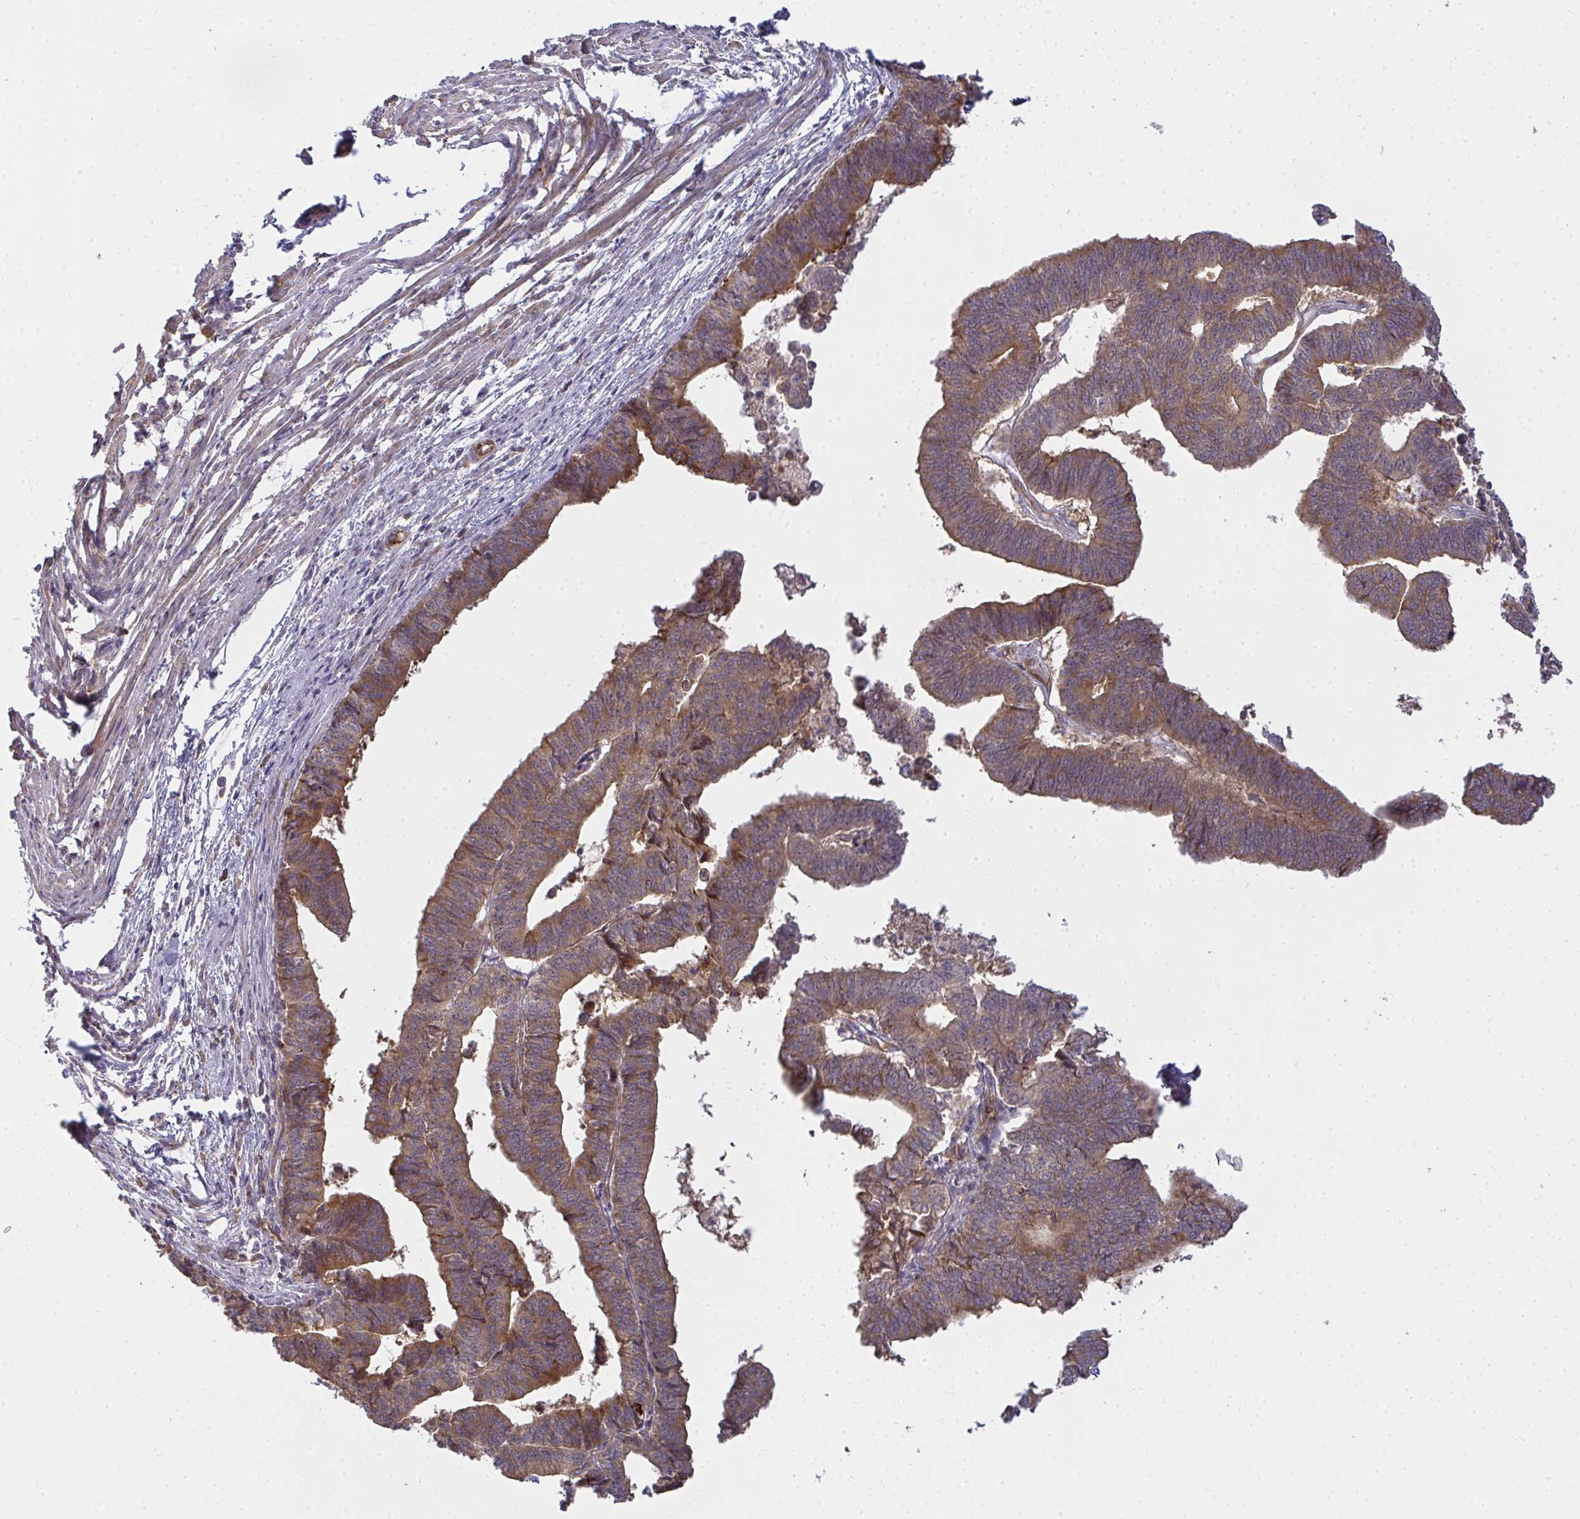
{"staining": {"intensity": "moderate", "quantity": ">75%", "location": "cytoplasmic/membranous"}, "tissue": "endometrial cancer", "cell_type": "Tumor cells", "image_type": "cancer", "snomed": [{"axis": "morphology", "description": "Adenocarcinoma, NOS"}, {"axis": "topography", "description": "Endometrium"}], "caption": "IHC staining of endometrial adenocarcinoma, which exhibits medium levels of moderate cytoplasmic/membranous staining in approximately >75% of tumor cells indicating moderate cytoplasmic/membranous protein staining. The staining was performed using DAB (brown) for protein detection and nuclei were counterstained in hematoxylin (blue).", "gene": "B4GALT6", "patient": {"sex": "female", "age": 65}}